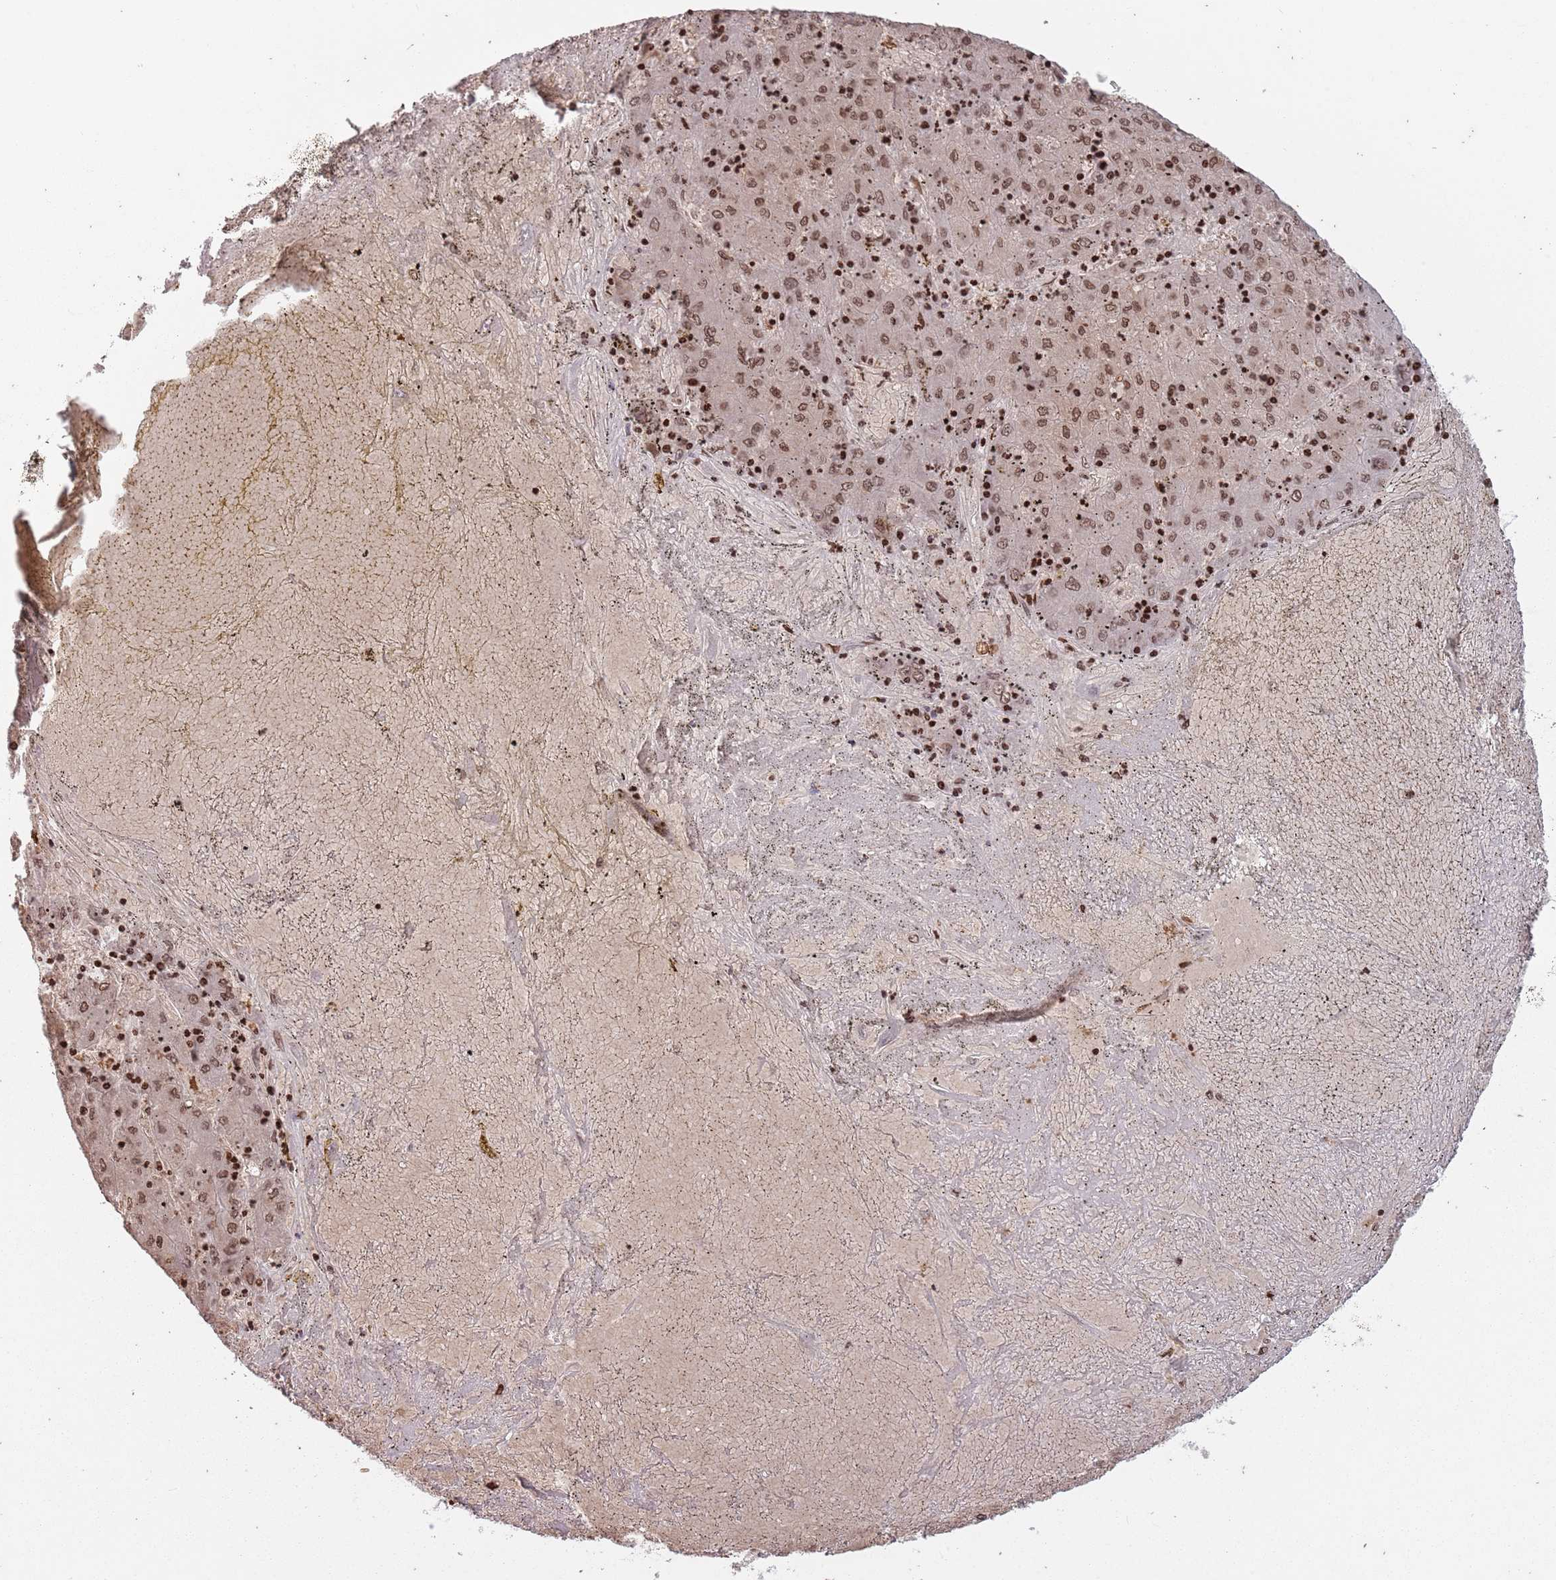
{"staining": {"intensity": "moderate", "quantity": ">75%", "location": "nuclear"}, "tissue": "liver cancer", "cell_type": "Tumor cells", "image_type": "cancer", "snomed": [{"axis": "morphology", "description": "Carcinoma, Hepatocellular, NOS"}, {"axis": "topography", "description": "Liver"}], "caption": "IHC (DAB (3,3'-diaminobenzidine)) staining of human liver cancer shows moderate nuclear protein staining in approximately >75% of tumor cells.", "gene": "SH3RF3", "patient": {"sex": "male", "age": 72}}